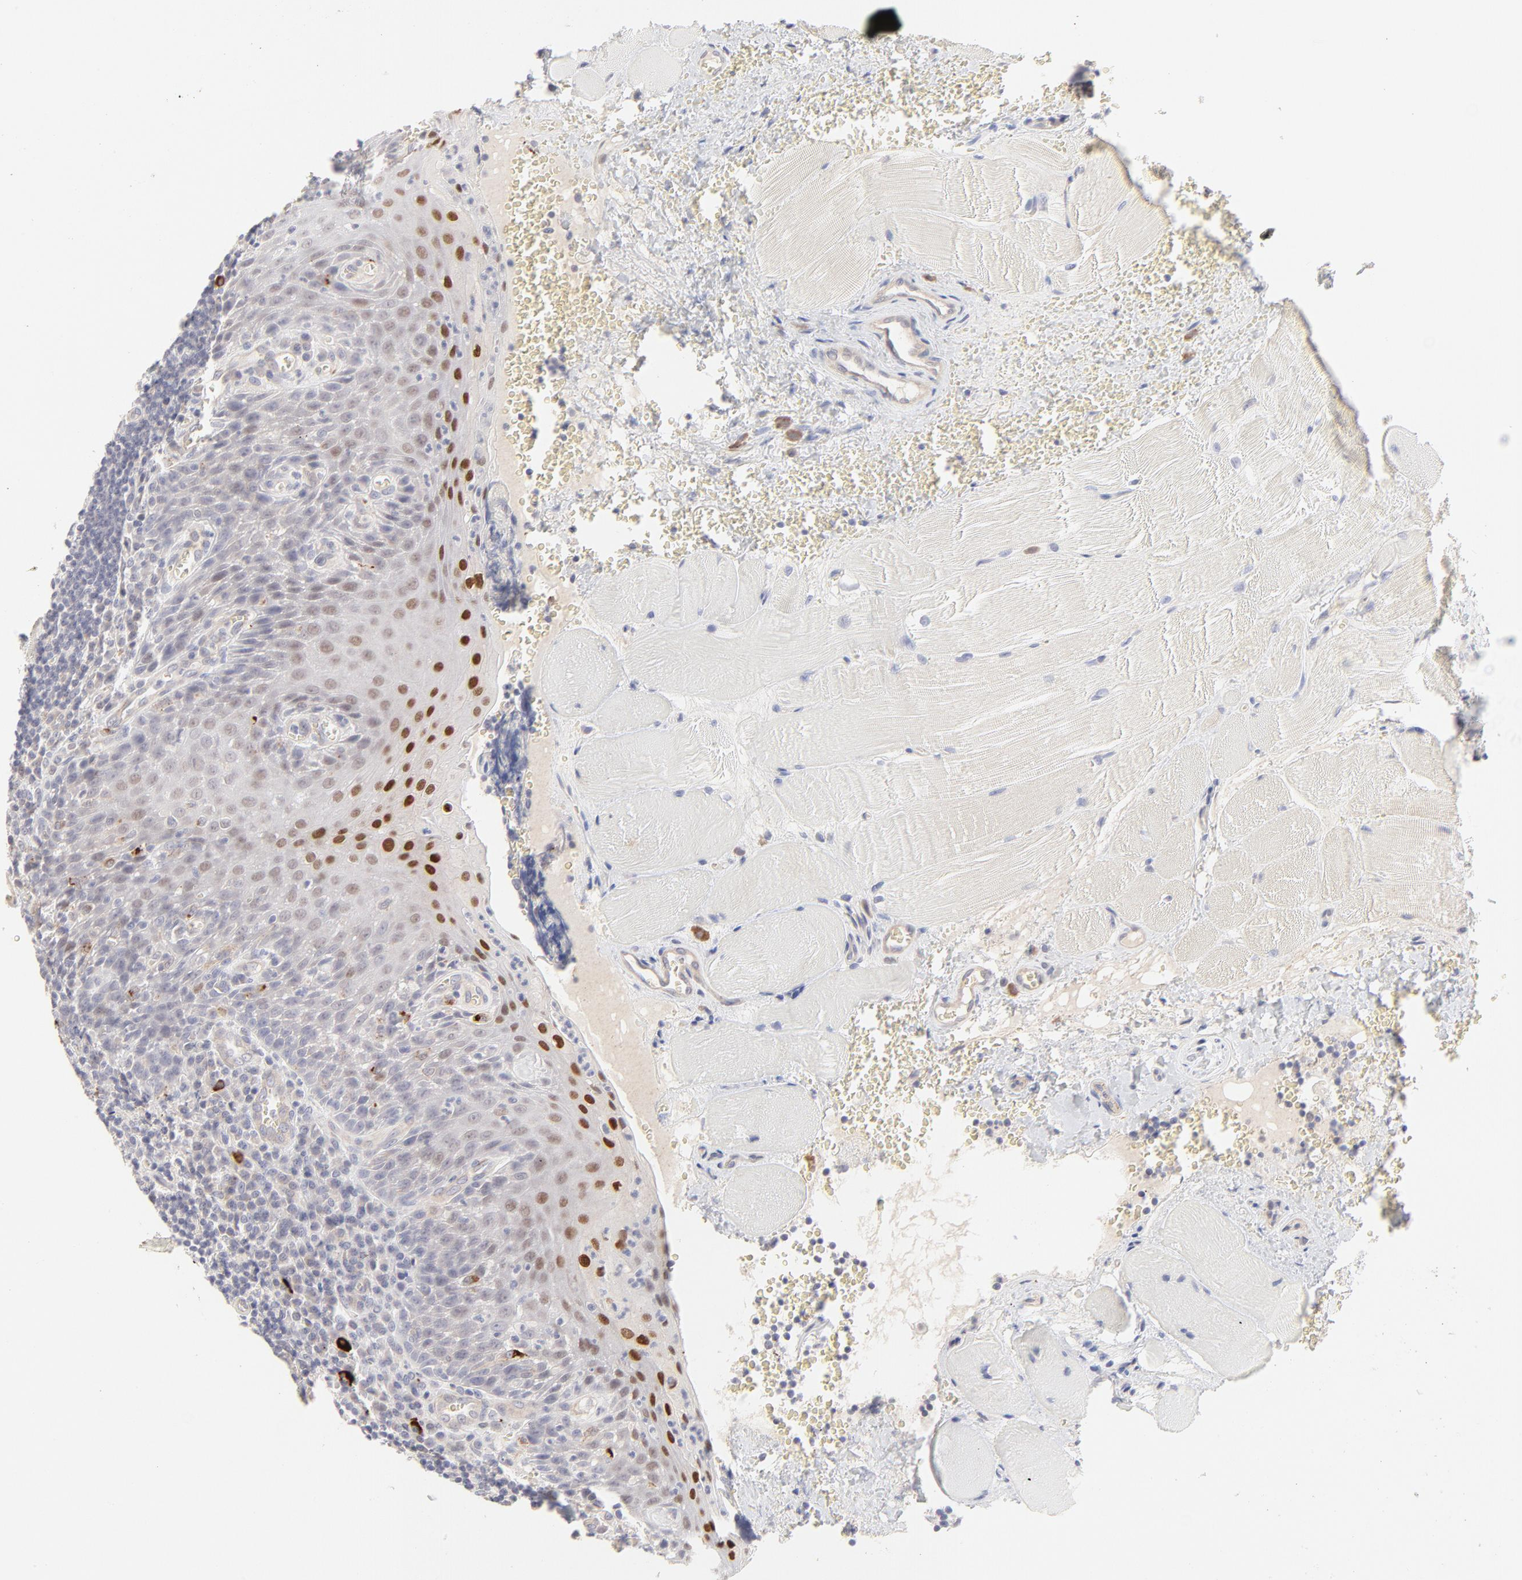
{"staining": {"intensity": "negative", "quantity": "none", "location": "none"}, "tissue": "tonsil", "cell_type": "Germinal center cells", "image_type": "normal", "snomed": [{"axis": "morphology", "description": "Normal tissue, NOS"}, {"axis": "topography", "description": "Tonsil"}], "caption": "This histopathology image is of normal tonsil stained with immunohistochemistry (IHC) to label a protein in brown with the nuclei are counter-stained blue. There is no positivity in germinal center cells. (Brightfield microscopy of DAB immunohistochemistry at high magnification).", "gene": "ELF3", "patient": {"sex": "male", "age": 20}}